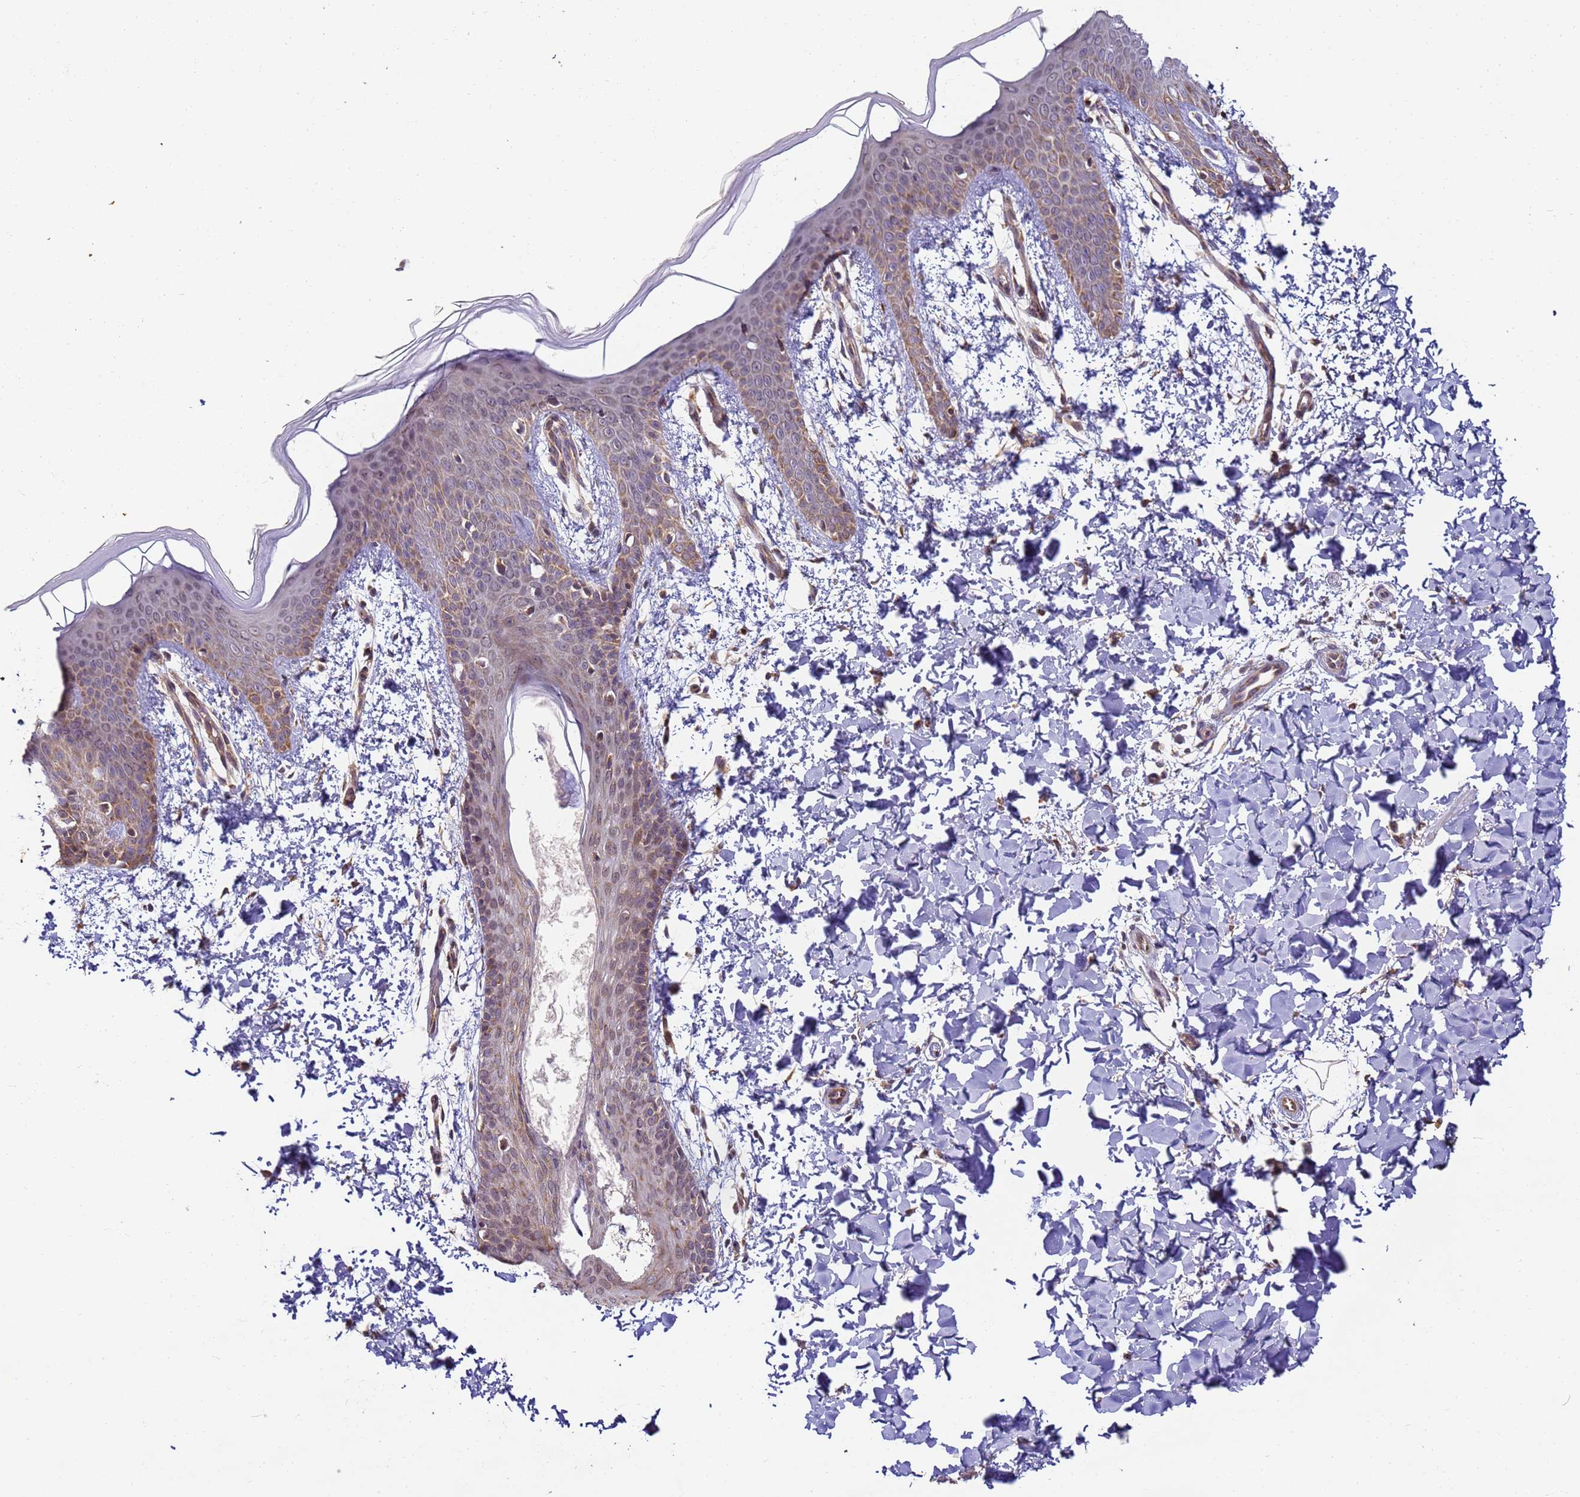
{"staining": {"intensity": "moderate", "quantity": "25%-75%", "location": "cytoplasmic/membranous"}, "tissue": "skin", "cell_type": "Fibroblasts", "image_type": "normal", "snomed": [{"axis": "morphology", "description": "Normal tissue, NOS"}, {"axis": "topography", "description": "Skin"}], "caption": "A photomicrograph showing moderate cytoplasmic/membranous staining in approximately 25%-75% of fibroblasts in normal skin, as visualized by brown immunohistochemical staining.", "gene": "RAPGEF3", "patient": {"sex": "male", "age": 36}}